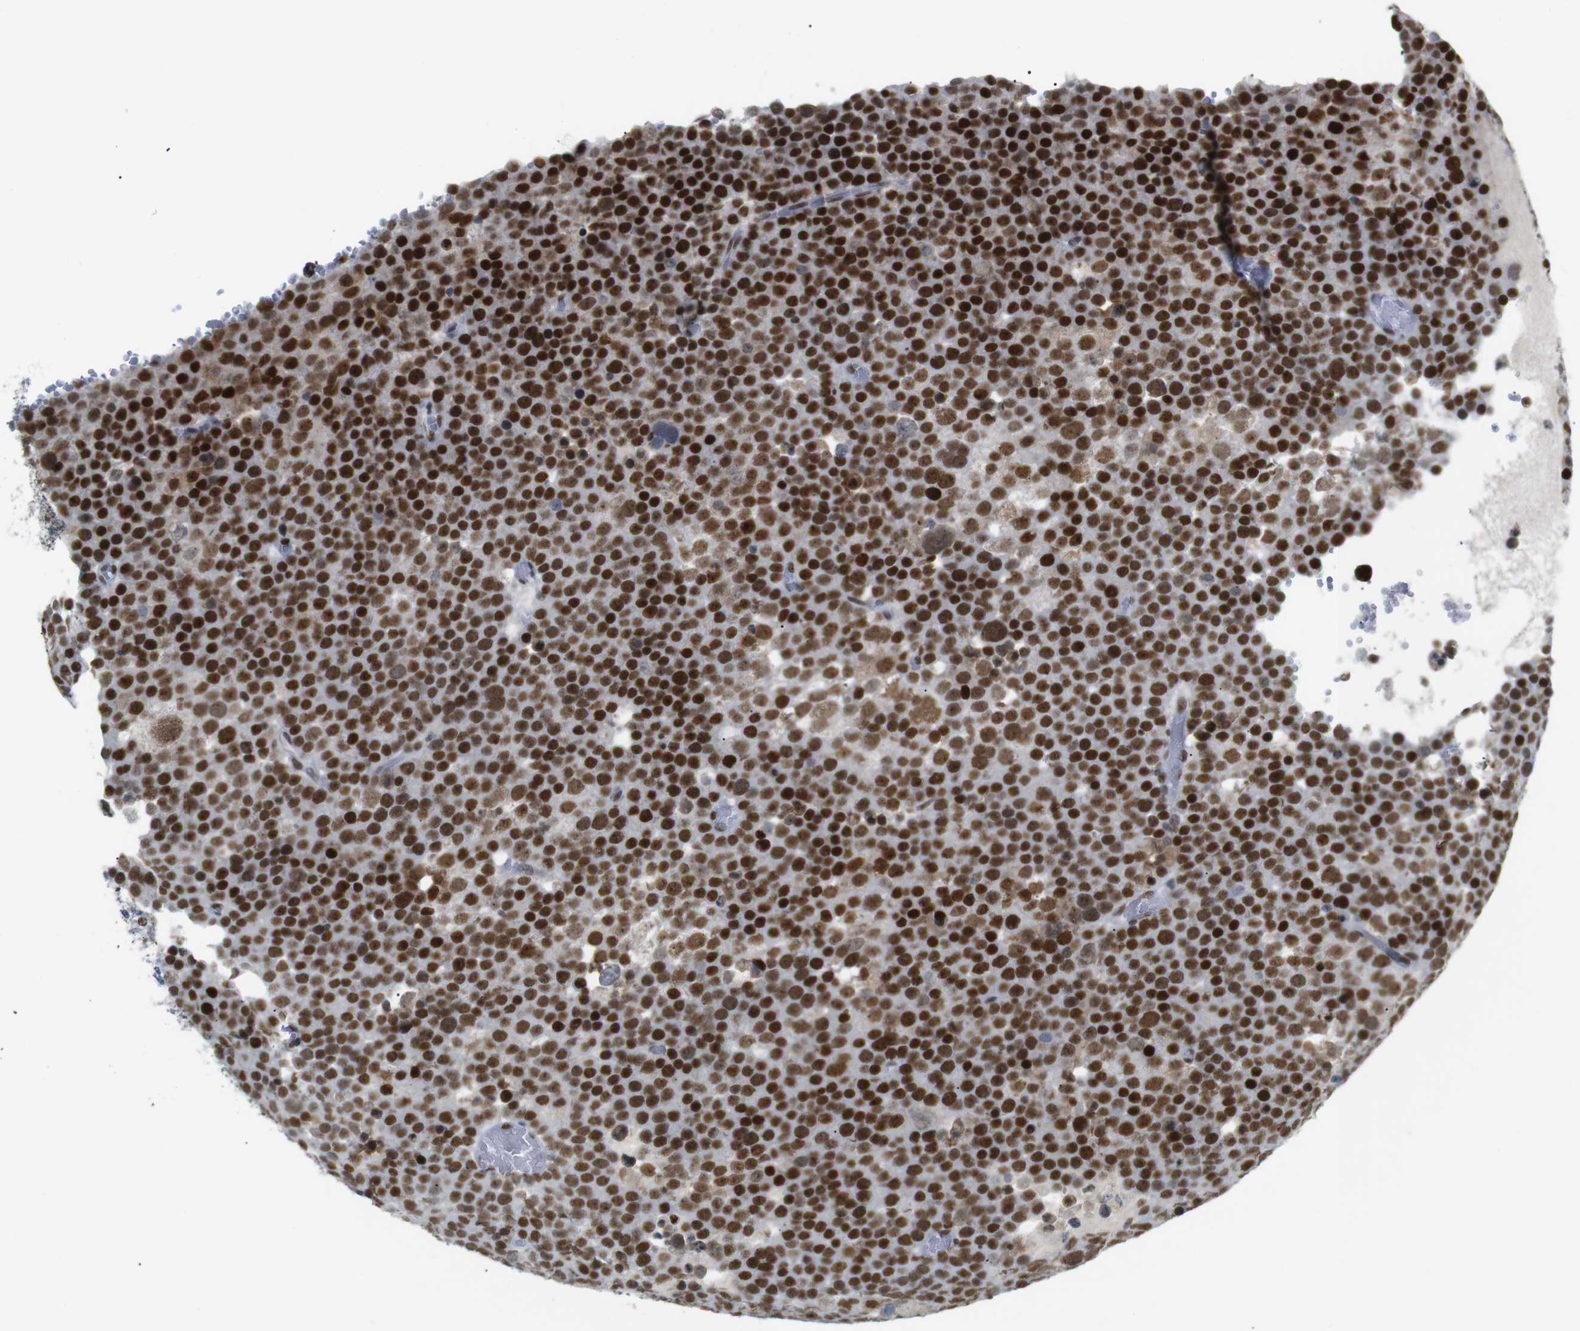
{"staining": {"intensity": "strong", "quantity": ">75%", "location": "nuclear"}, "tissue": "testis cancer", "cell_type": "Tumor cells", "image_type": "cancer", "snomed": [{"axis": "morphology", "description": "Seminoma, NOS"}, {"axis": "topography", "description": "Testis"}], "caption": "DAB immunohistochemical staining of human testis seminoma shows strong nuclear protein staining in approximately >75% of tumor cells.", "gene": "RIOX2", "patient": {"sex": "male", "age": 71}}